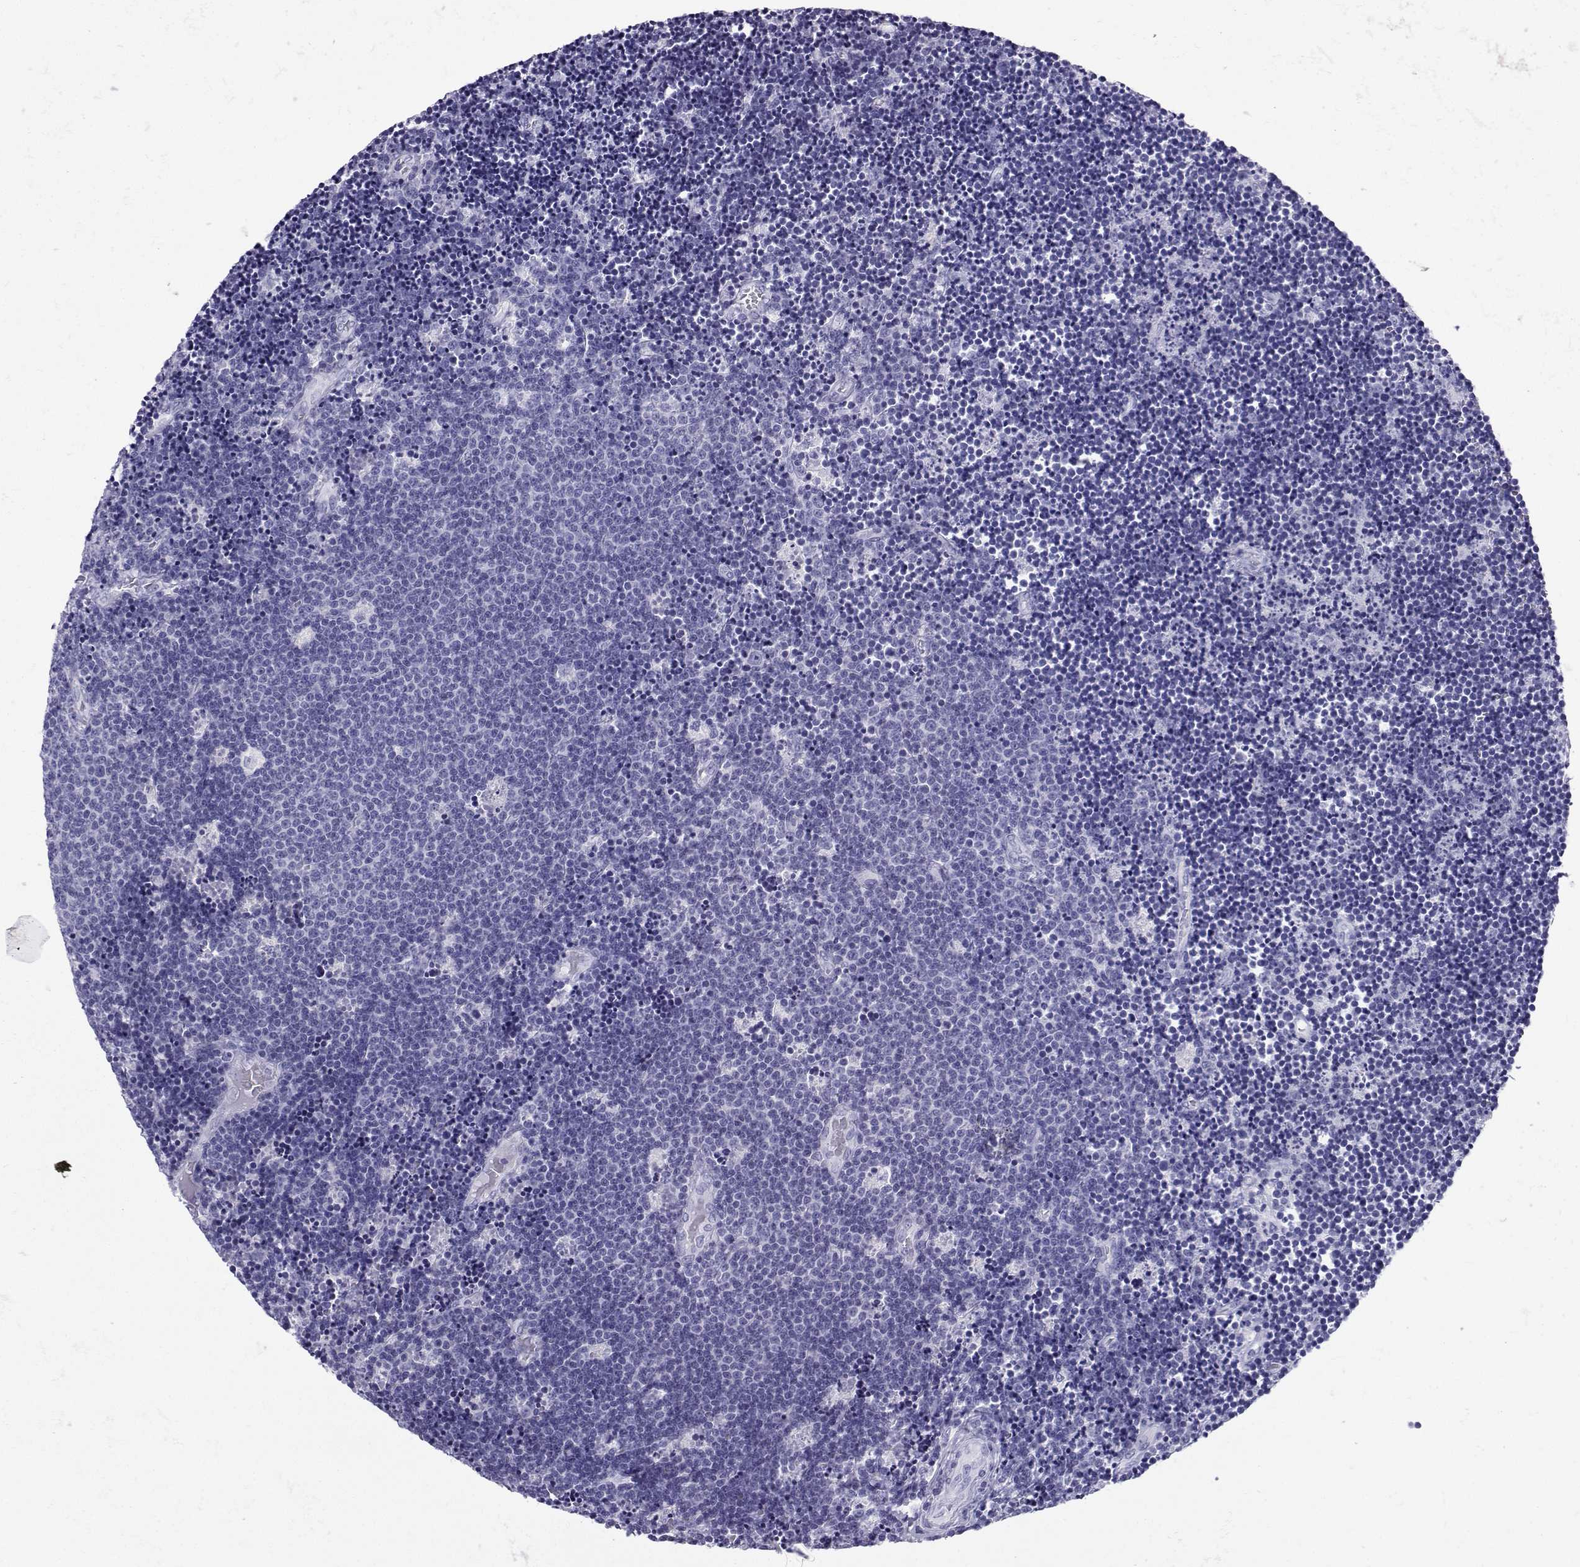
{"staining": {"intensity": "negative", "quantity": "none", "location": "none"}, "tissue": "lymphoma", "cell_type": "Tumor cells", "image_type": "cancer", "snomed": [{"axis": "morphology", "description": "Malignant lymphoma, non-Hodgkin's type, Low grade"}, {"axis": "topography", "description": "Brain"}], "caption": "Immunohistochemistry of lymphoma displays no expression in tumor cells. (DAB IHC visualized using brightfield microscopy, high magnification).", "gene": "NEFL", "patient": {"sex": "female", "age": 66}}